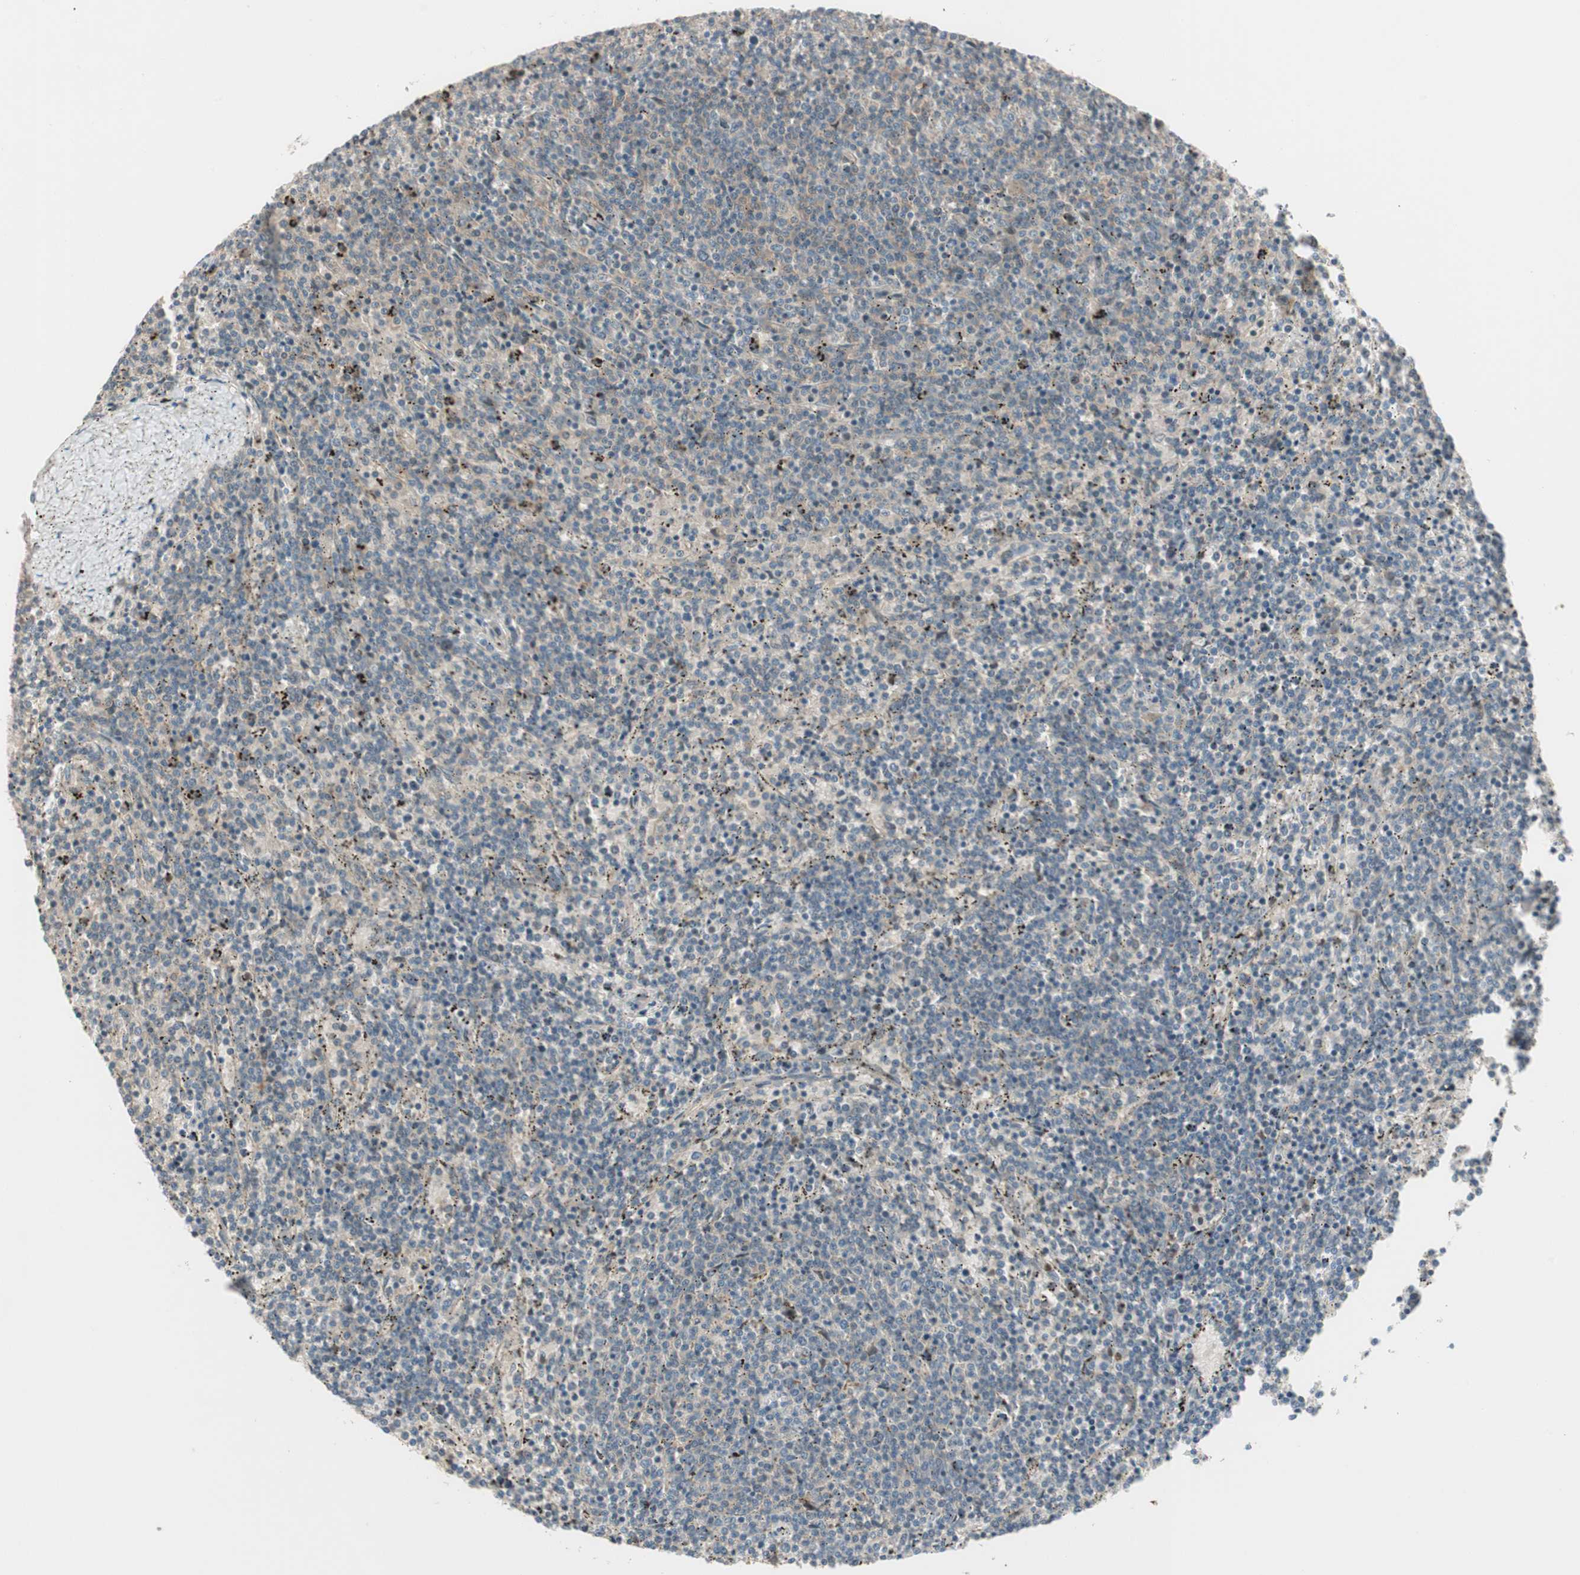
{"staining": {"intensity": "weak", "quantity": "<25%", "location": "cytoplasmic/membranous"}, "tissue": "lymphoma", "cell_type": "Tumor cells", "image_type": "cancer", "snomed": [{"axis": "morphology", "description": "Malignant lymphoma, non-Hodgkin's type, Low grade"}, {"axis": "topography", "description": "Spleen"}], "caption": "A micrograph of lymphoma stained for a protein displays no brown staining in tumor cells.", "gene": "CGRRF1", "patient": {"sex": "female", "age": 50}}